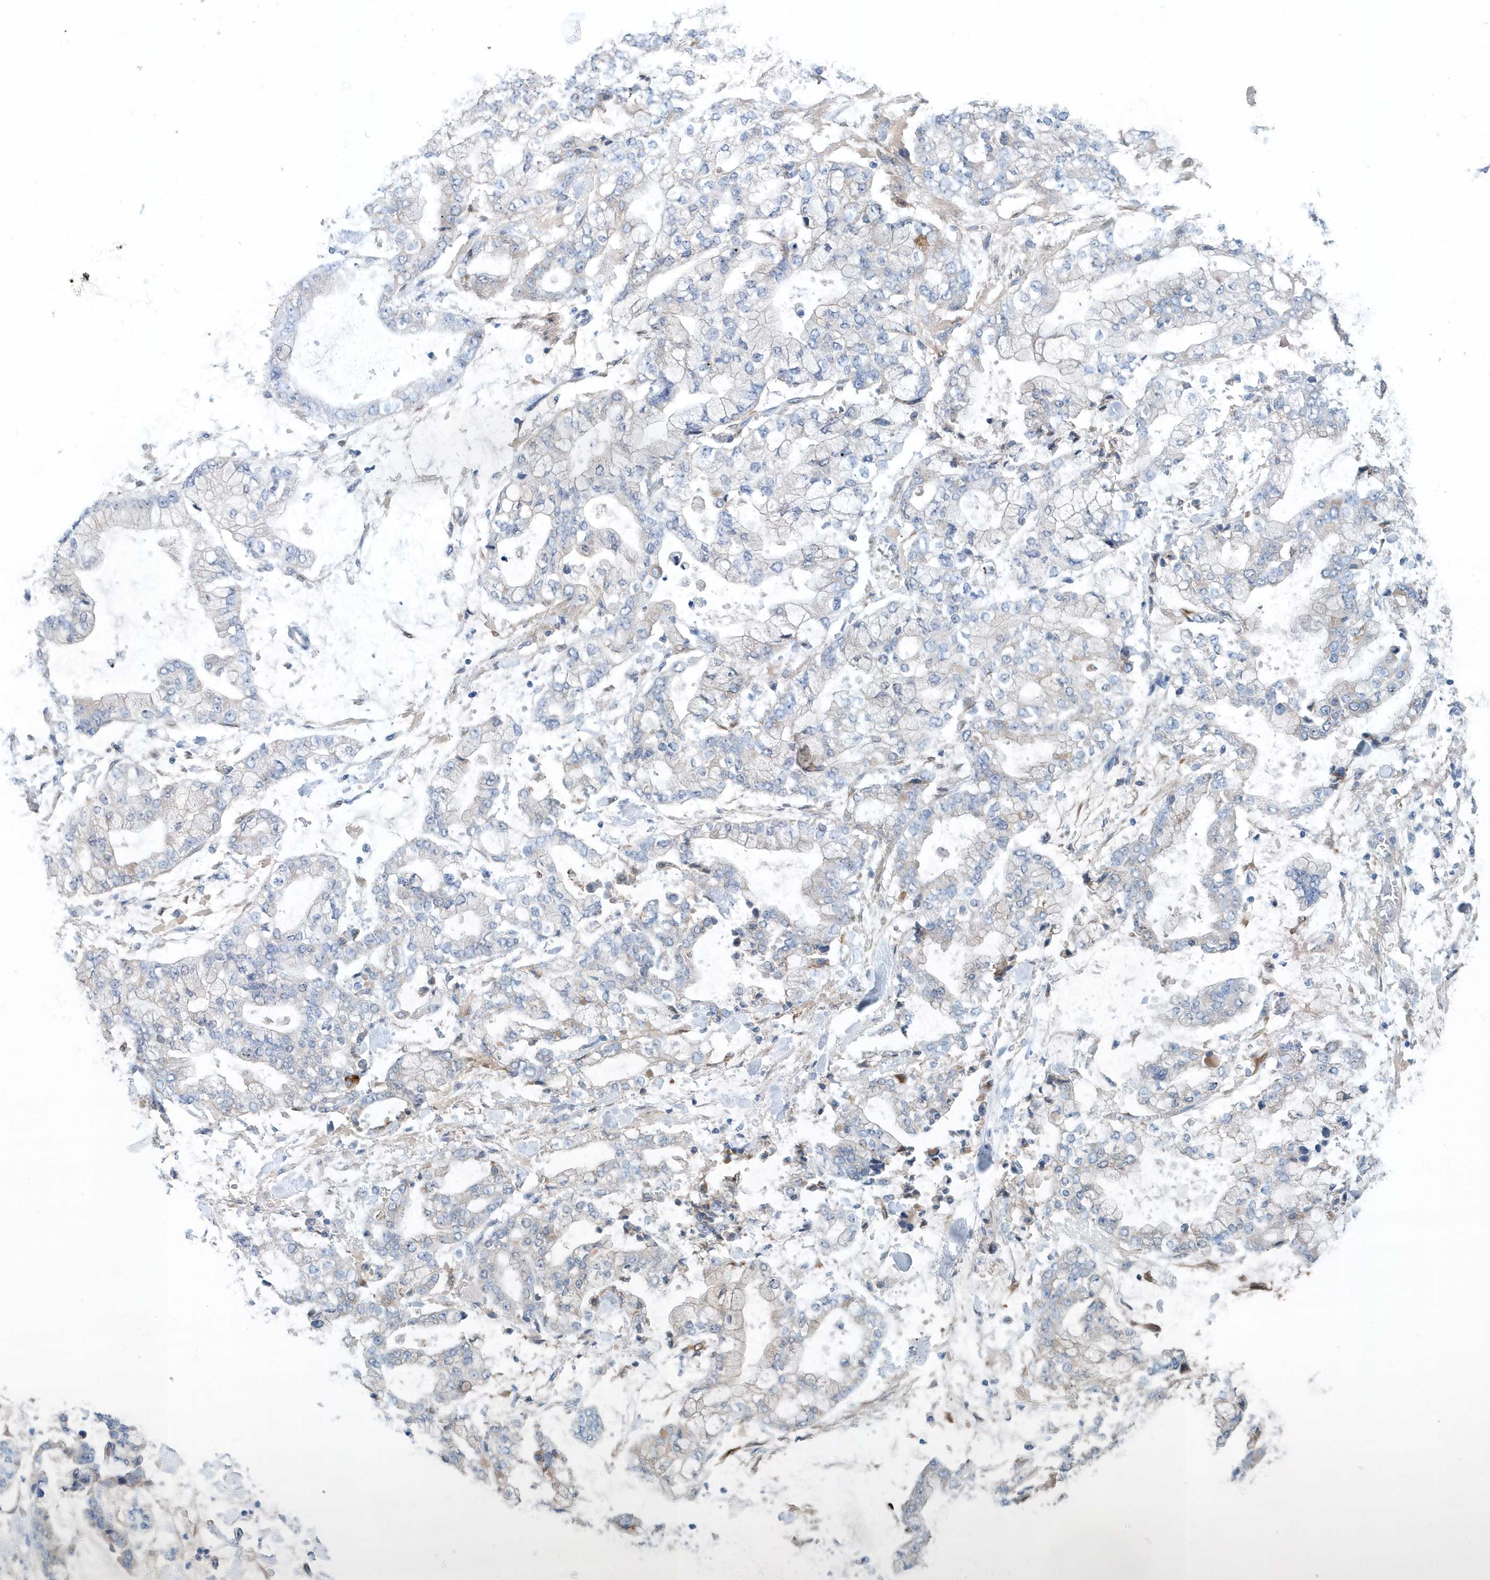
{"staining": {"intensity": "negative", "quantity": "none", "location": "none"}, "tissue": "stomach cancer", "cell_type": "Tumor cells", "image_type": "cancer", "snomed": [{"axis": "morphology", "description": "Normal tissue, NOS"}, {"axis": "morphology", "description": "Adenocarcinoma, NOS"}, {"axis": "topography", "description": "Stomach, upper"}, {"axis": "topography", "description": "Stomach"}], "caption": "An image of stomach cancer (adenocarcinoma) stained for a protein shows no brown staining in tumor cells. (DAB (3,3'-diaminobenzidine) immunohistochemistry with hematoxylin counter stain).", "gene": "PFN2", "patient": {"sex": "male", "age": 76}}